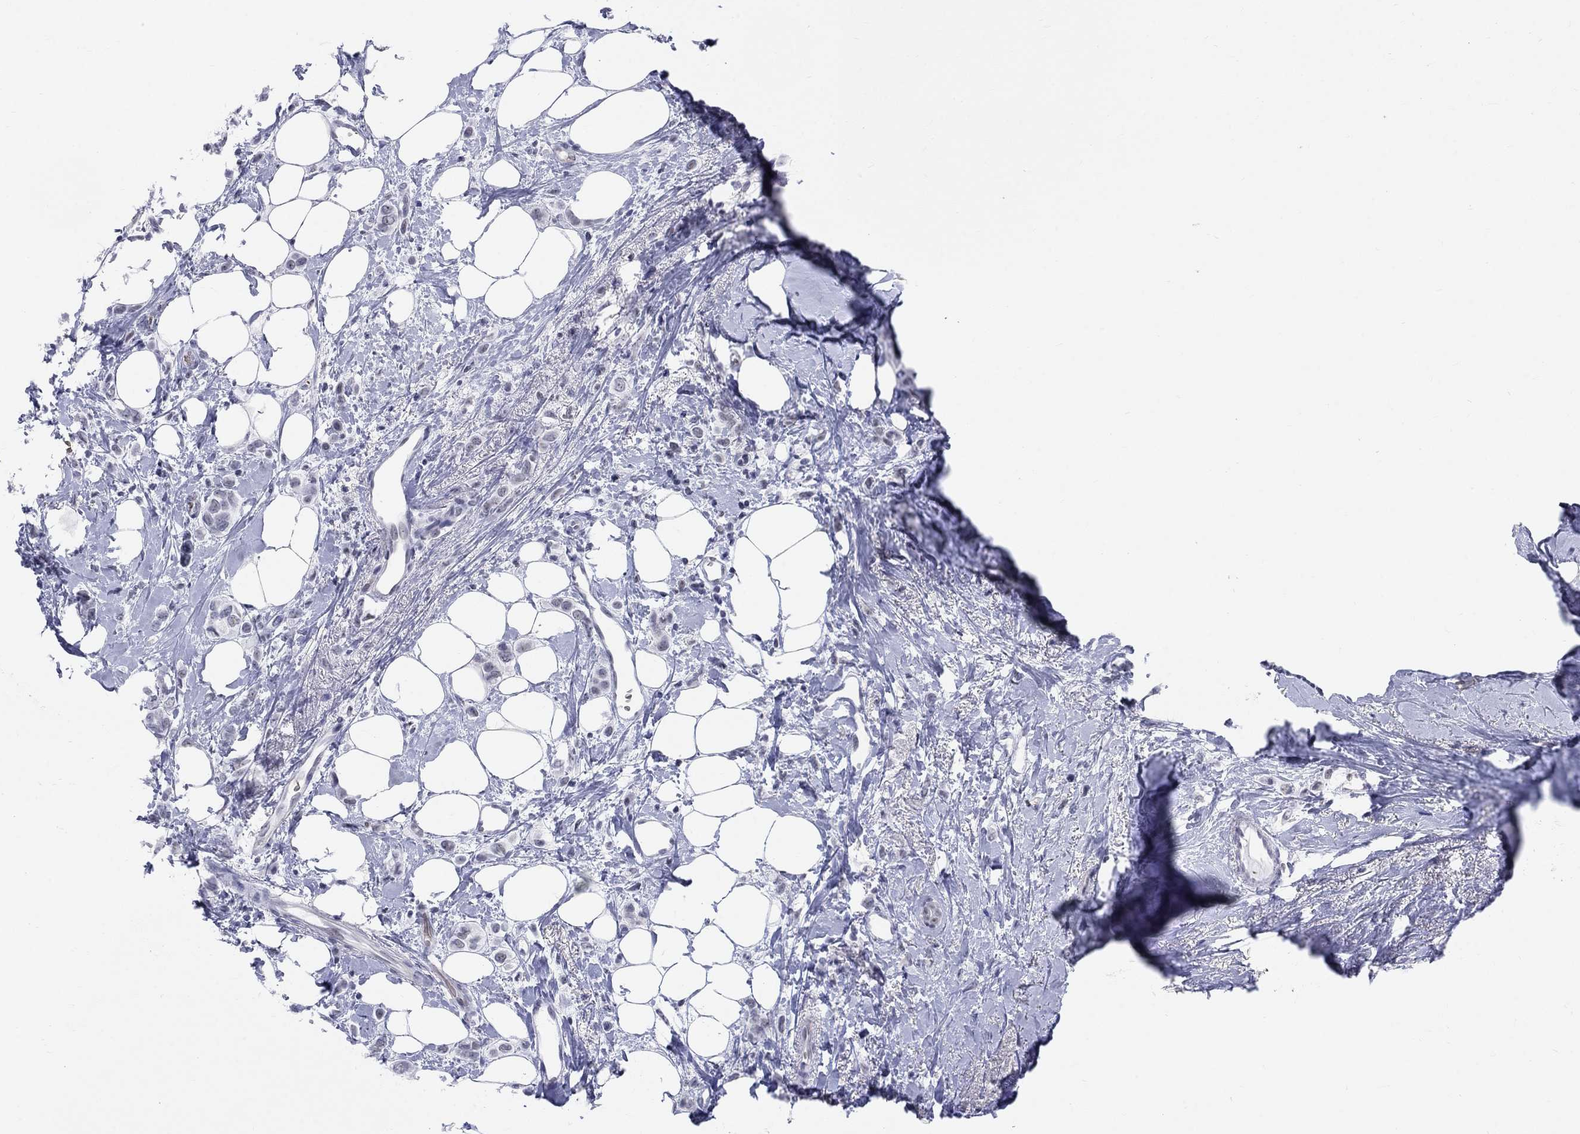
{"staining": {"intensity": "negative", "quantity": "none", "location": "none"}, "tissue": "breast cancer", "cell_type": "Tumor cells", "image_type": "cancer", "snomed": [{"axis": "morphology", "description": "Lobular carcinoma"}, {"axis": "topography", "description": "Breast"}], "caption": "IHC image of lobular carcinoma (breast) stained for a protein (brown), which shows no staining in tumor cells.", "gene": "DMTN", "patient": {"sex": "female", "age": 66}}